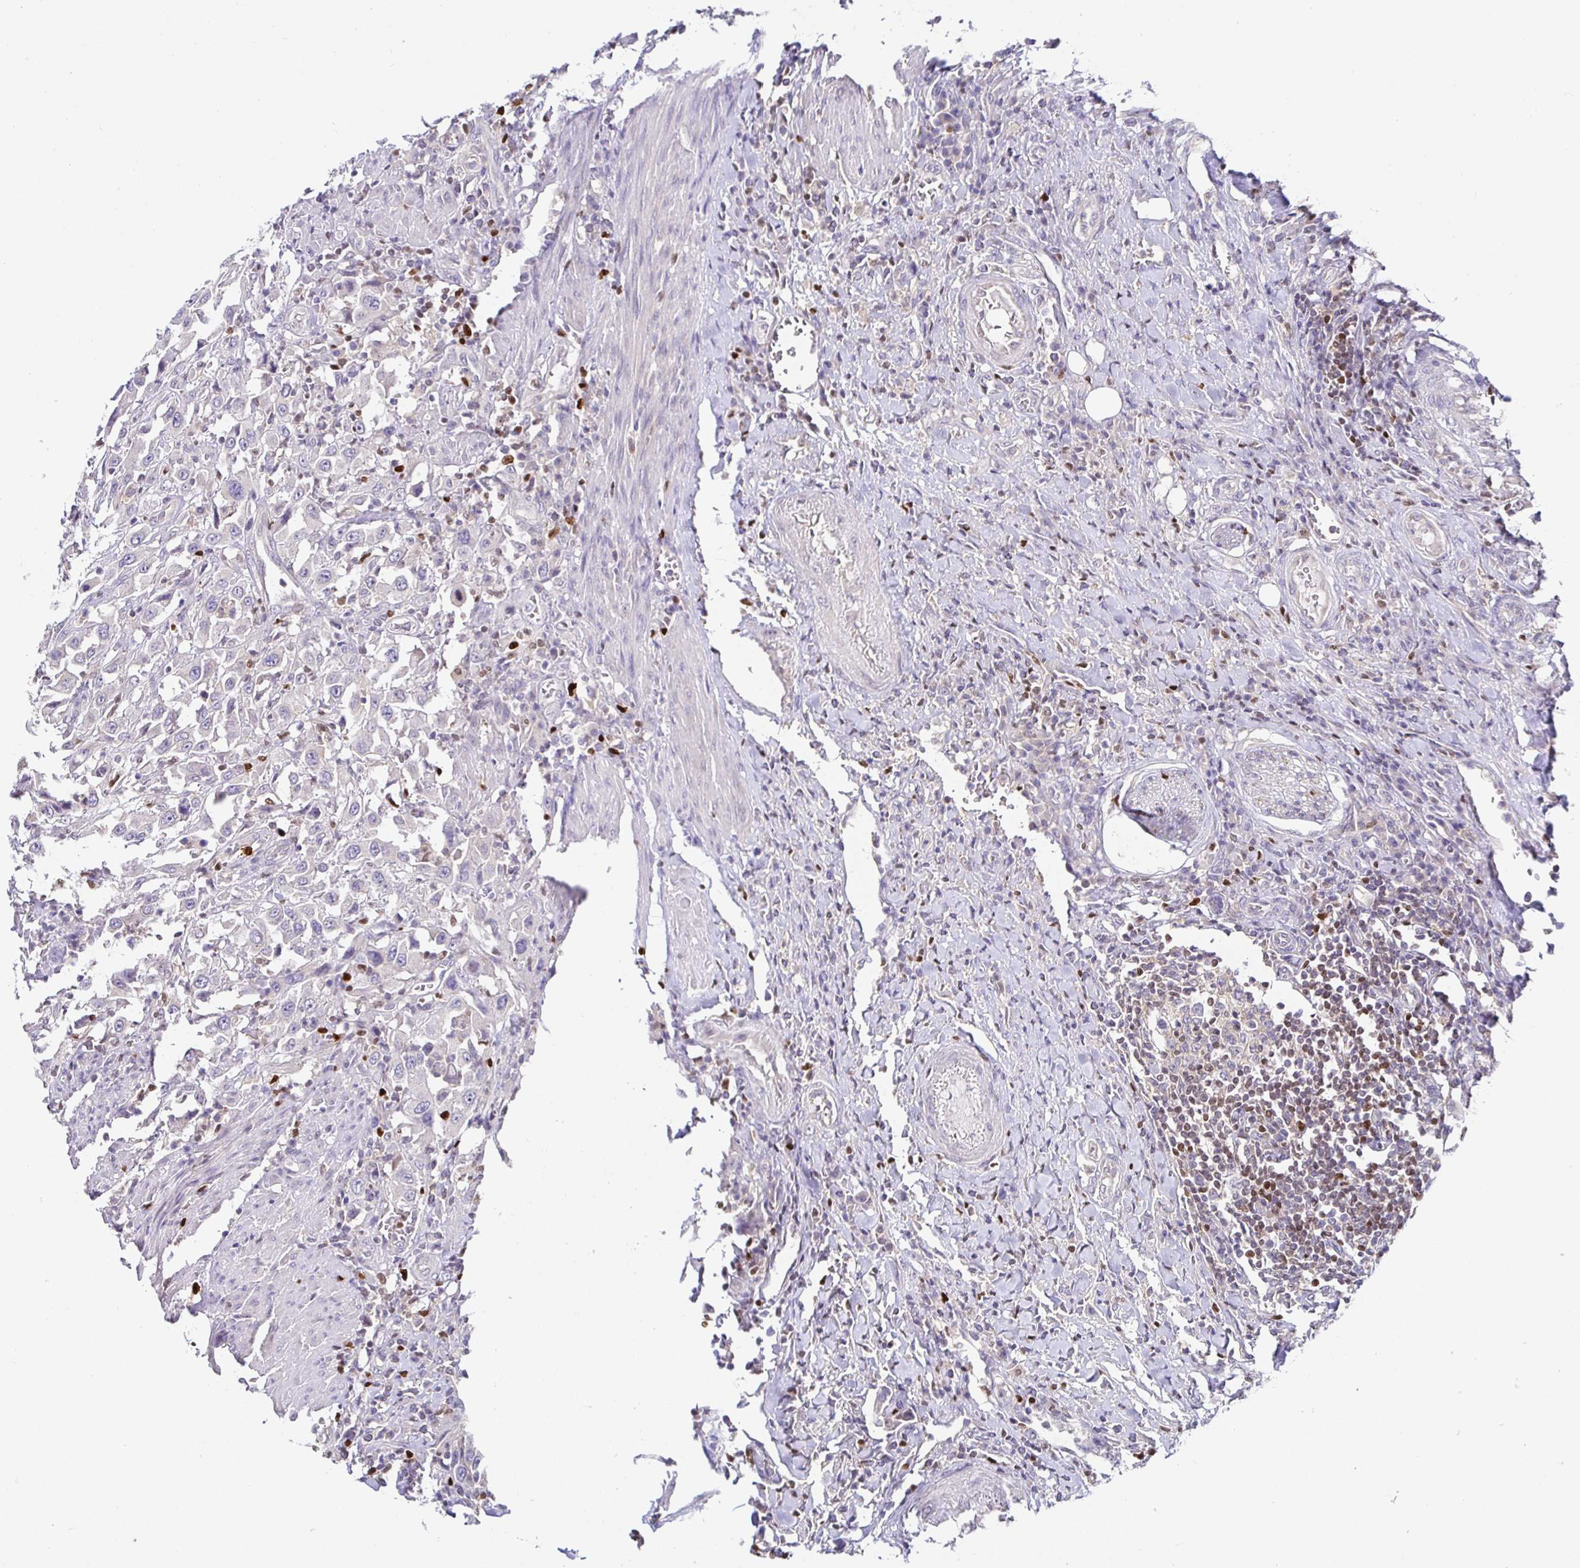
{"staining": {"intensity": "negative", "quantity": "none", "location": "none"}, "tissue": "urothelial cancer", "cell_type": "Tumor cells", "image_type": "cancer", "snomed": [{"axis": "morphology", "description": "Urothelial carcinoma, High grade"}, {"axis": "topography", "description": "Urinary bladder"}], "caption": "Tumor cells show no significant protein positivity in high-grade urothelial carcinoma.", "gene": "SATB1", "patient": {"sex": "male", "age": 61}}